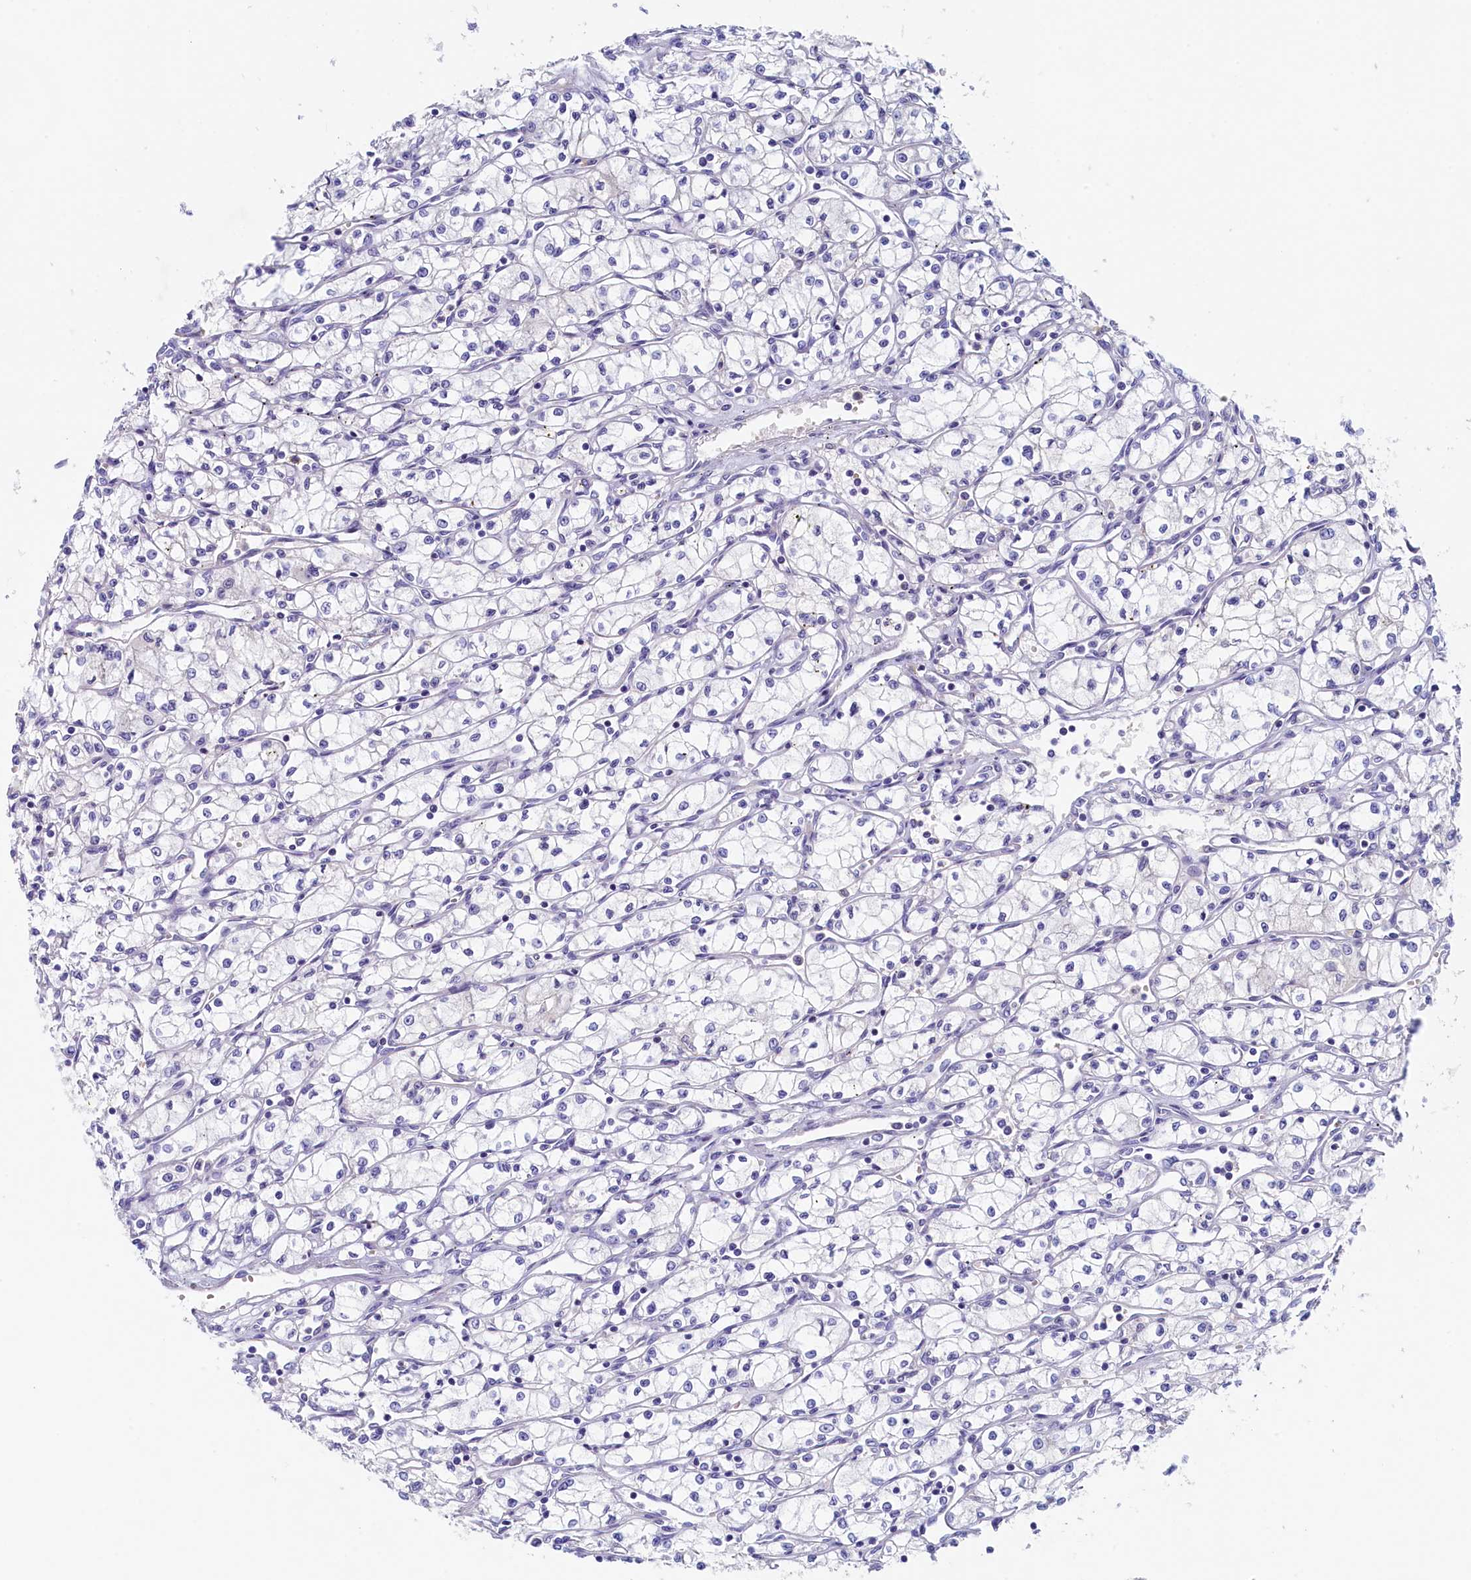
{"staining": {"intensity": "negative", "quantity": "none", "location": "none"}, "tissue": "renal cancer", "cell_type": "Tumor cells", "image_type": "cancer", "snomed": [{"axis": "morphology", "description": "Adenocarcinoma, NOS"}, {"axis": "topography", "description": "Kidney"}], "caption": "Immunohistochemistry (IHC) of renal cancer (adenocarcinoma) demonstrates no staining in tumor cells.", "gene": "GUCA1C", "patient": {"sex": "male", "age": 59}}